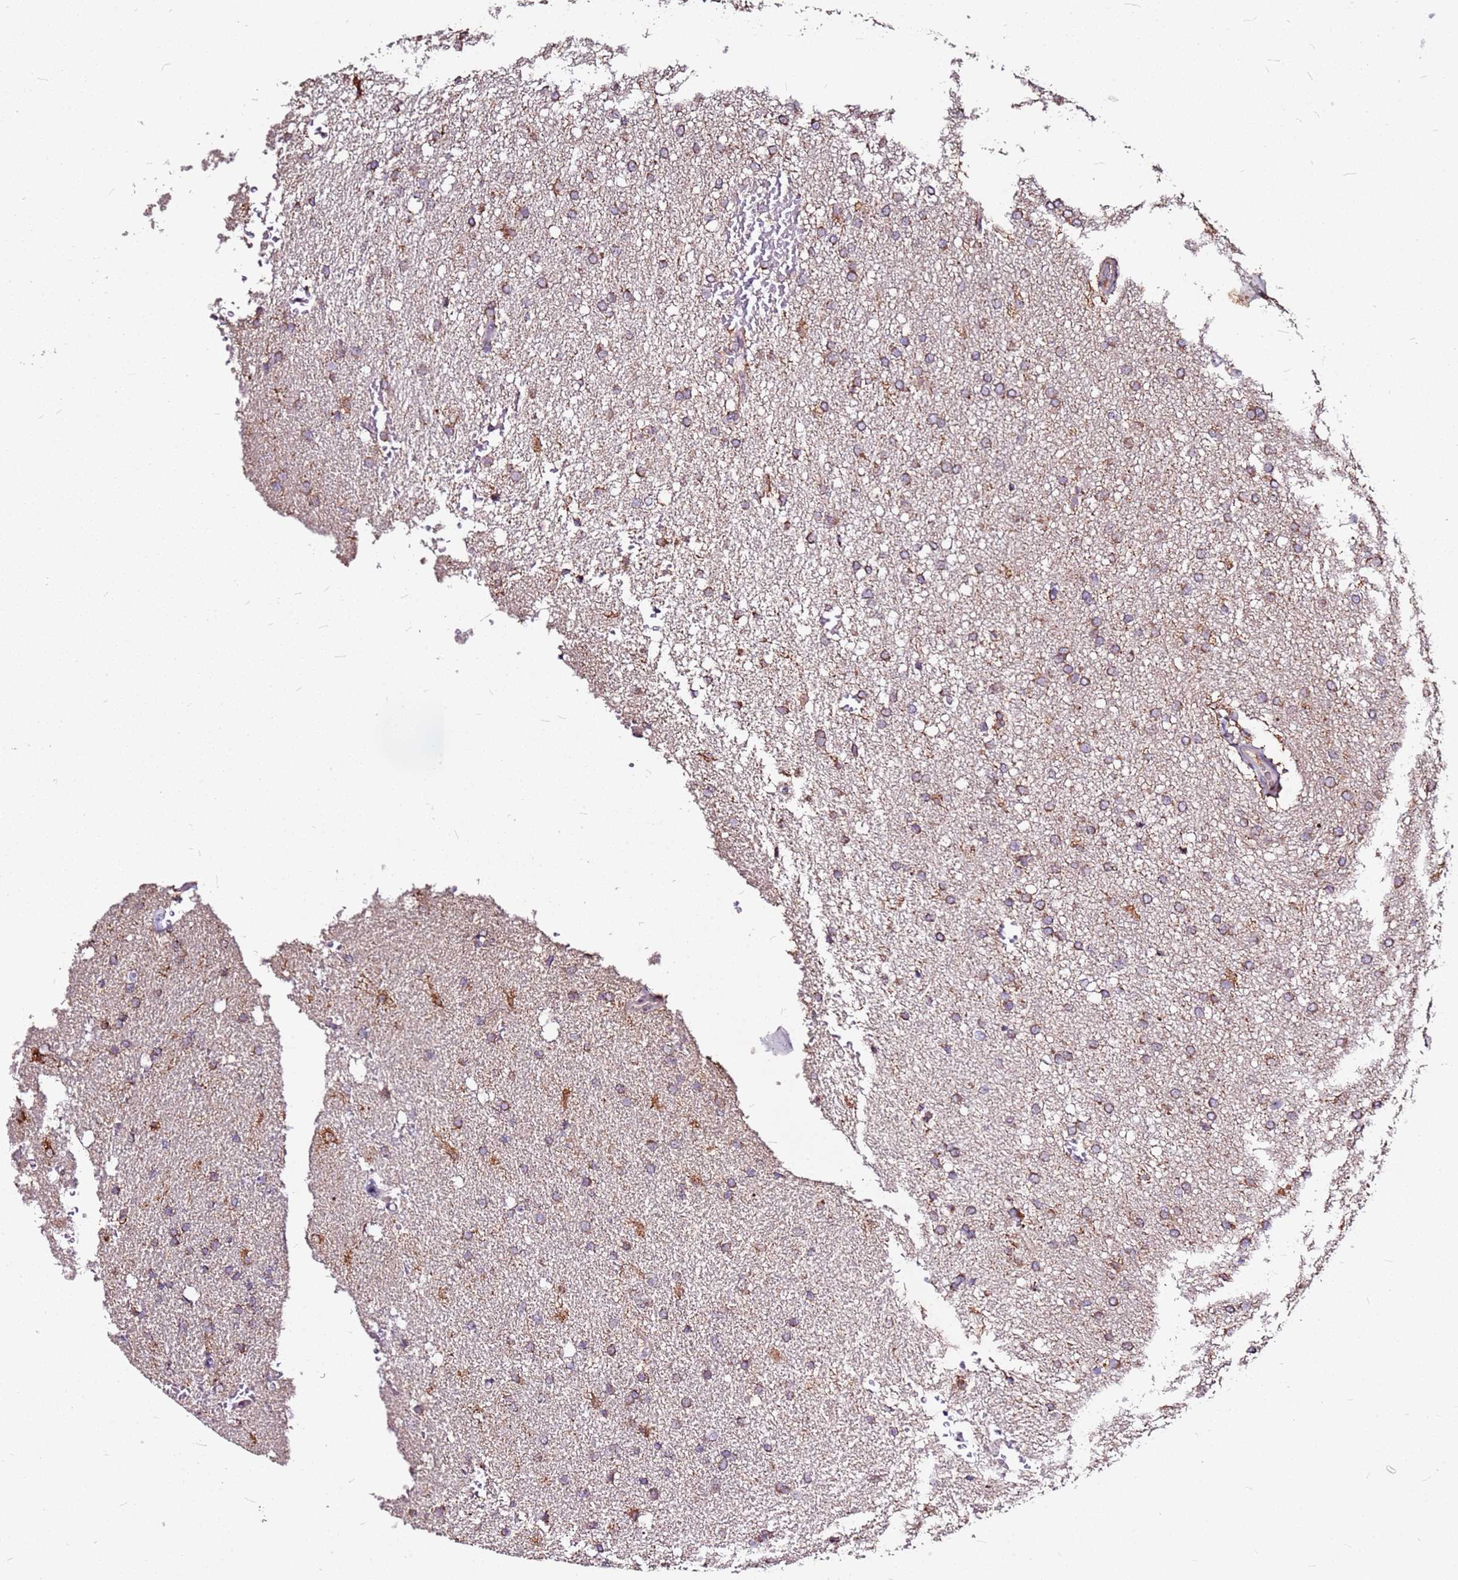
{"staining": {"intensity": "moderate", "quantity": ">75%", "location": "cytoplasmic/membranous"}, "tissue": "glioma", "cell_type": "Tumor cells", "image_type": "cancer", "snomed": [{"axis": "morphology", "description": "Glioma, malignant, High grade"}, {"axis": "topography", "description": "Brain"}], "caption": "Immunohistochemical staining of human malignant glioma (high-grade) displays medium levels of moderate cytoplasmic/membranous positivity in approximately >75% of tumor cells.", "gene": "DCDC2C", "patient": {"sex": "male", "age": 72}}